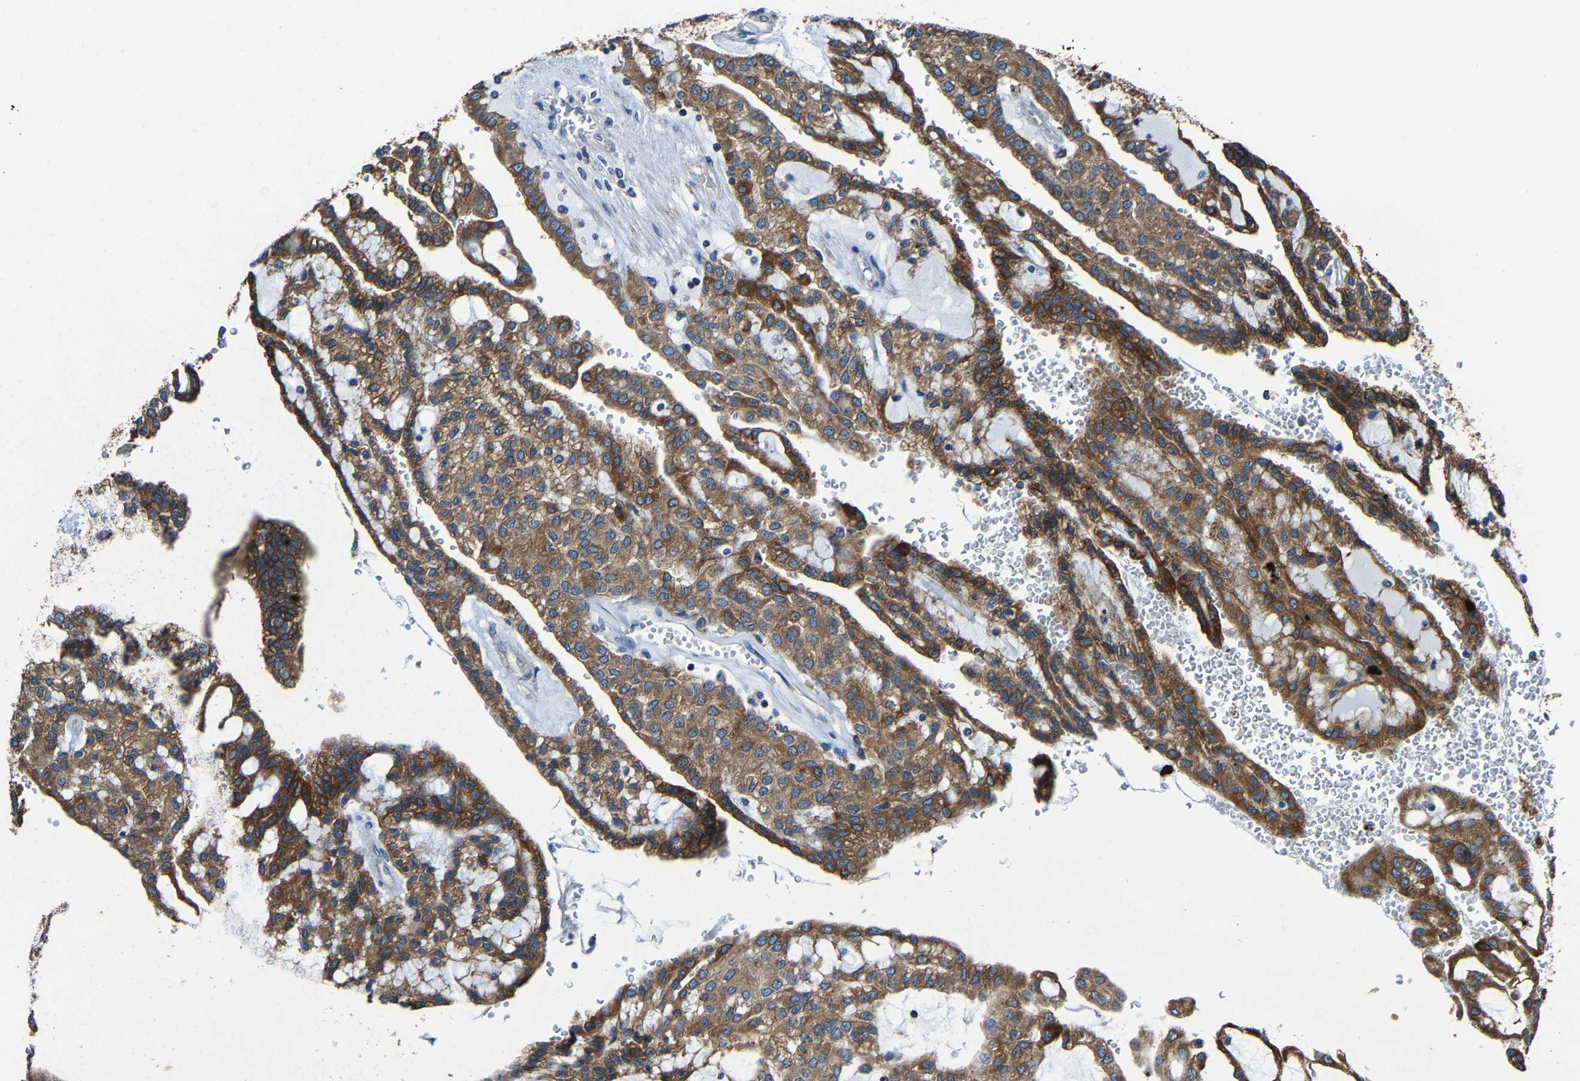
{"staining": {"intensity": "moderate", "quantity": ">75%", "location": "cytoplasmic/membranous"}, "tissue": "renal cancer", "cell_type": "Tumor cells", "image_type": "cancer", "snomed": [{"axis": "morphology", "description": "Adenocarcinoma, NOS"}, {"axis": "topography", "description": "Kidney"}], "caption": "Human renal cancer (adenocarcinoma) stained with a brown dye shows moderate cytoplasmic/membranous positive positivity in about >75% of tumor cells.", "gene": "AGK", "patient": {"sex": "male", "age": 63}}